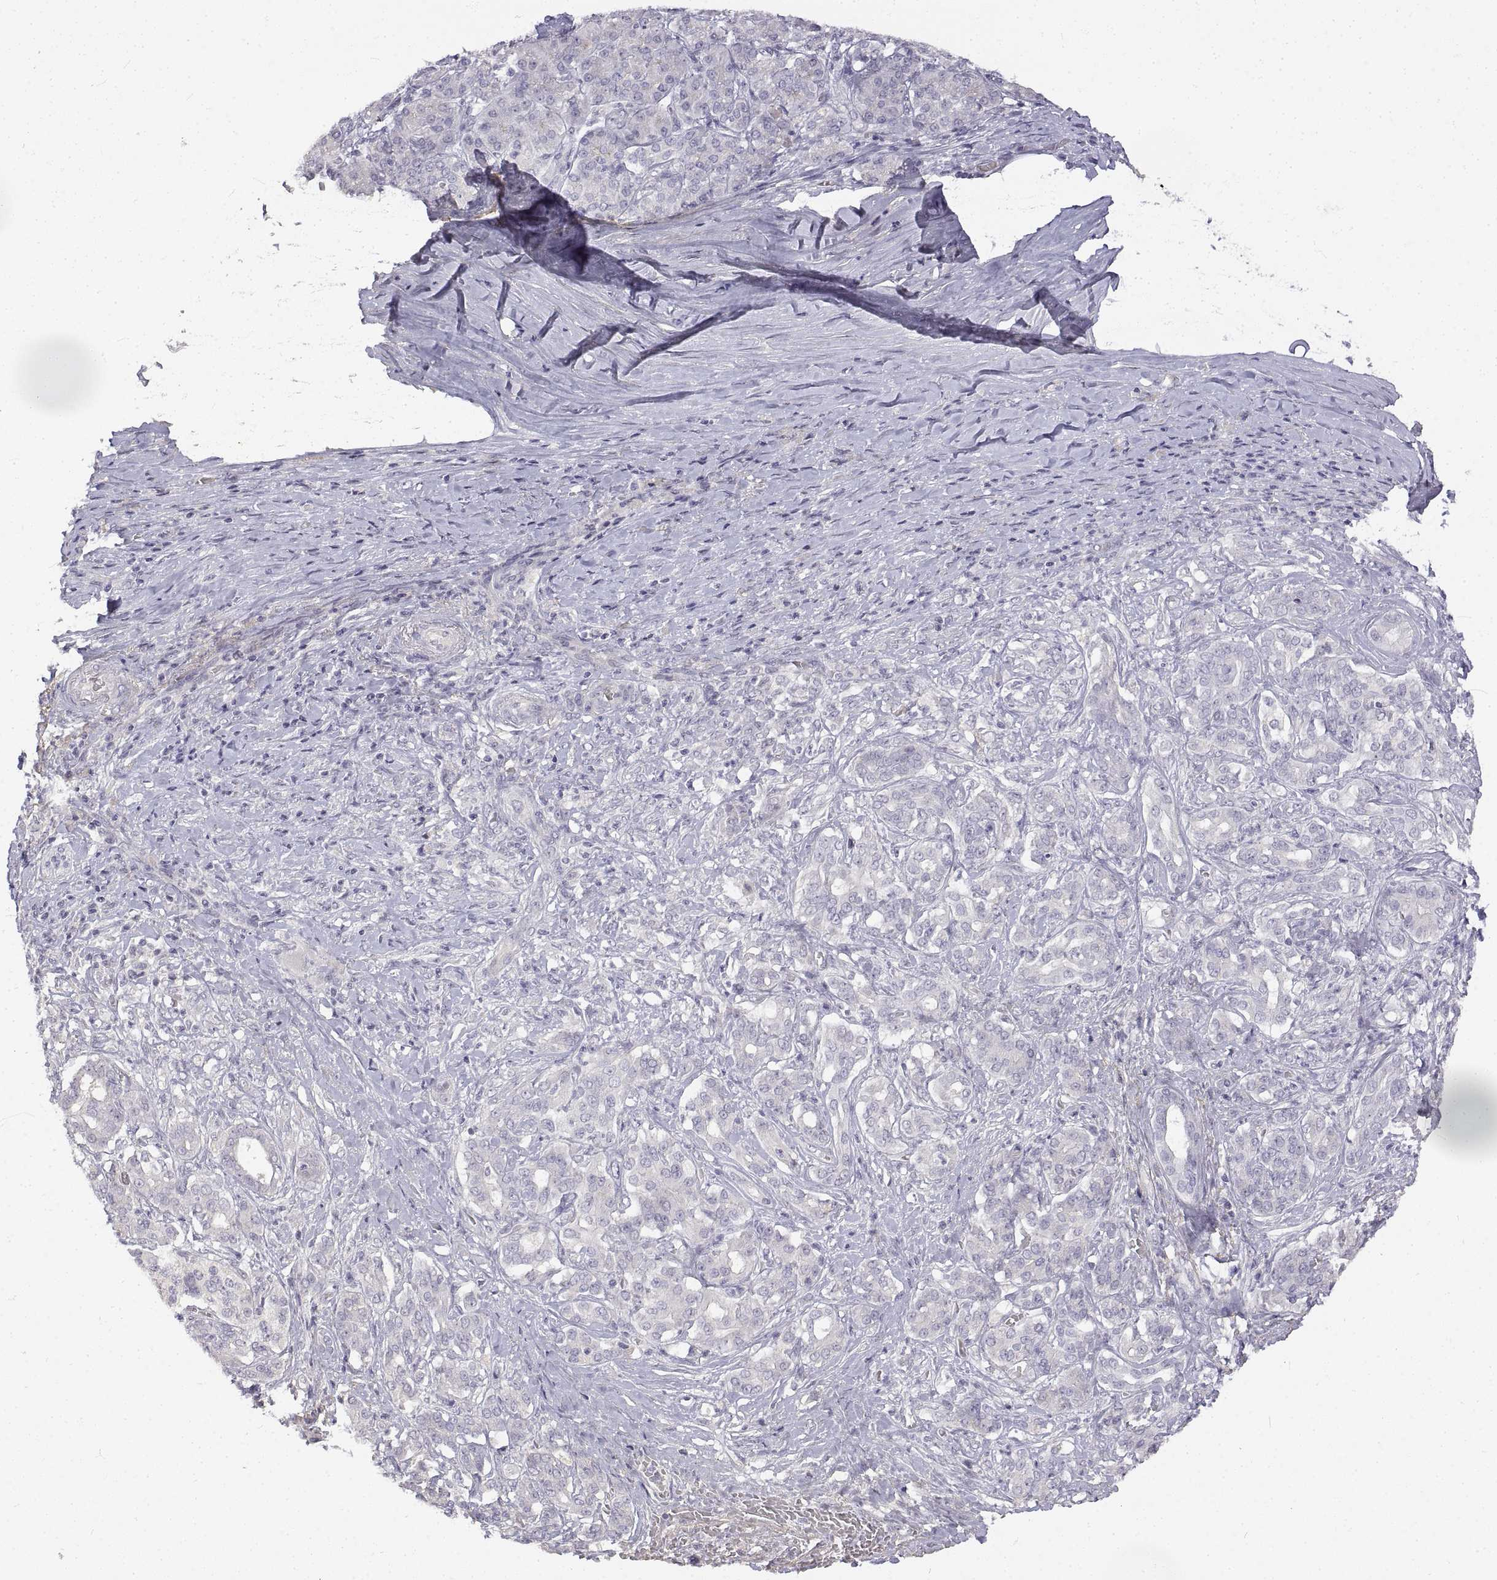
{"staining": {"intensity": "negative", "quantity": "none", "location": "none"}, "tissue": "pancreatic cancer", "cell_type": "Tumor cells", "image_type": "cancer", "snomed": [{"axis": "morphology", "description": "Normal tissue, NOS"}, {"axis": "morphology", "description": "Inflammation, NOS"}, {"axis": "morphology", "description": "Adenocarcinoma, NOS"}, {"axis": "topography", "description": "Pancreas"}], "caption": "IHC of human pancreatic adenocarcinoma reveals no staining in tumor cells.", "gene": "ANO2", "patient": {"sex": "male", "age": 57}}